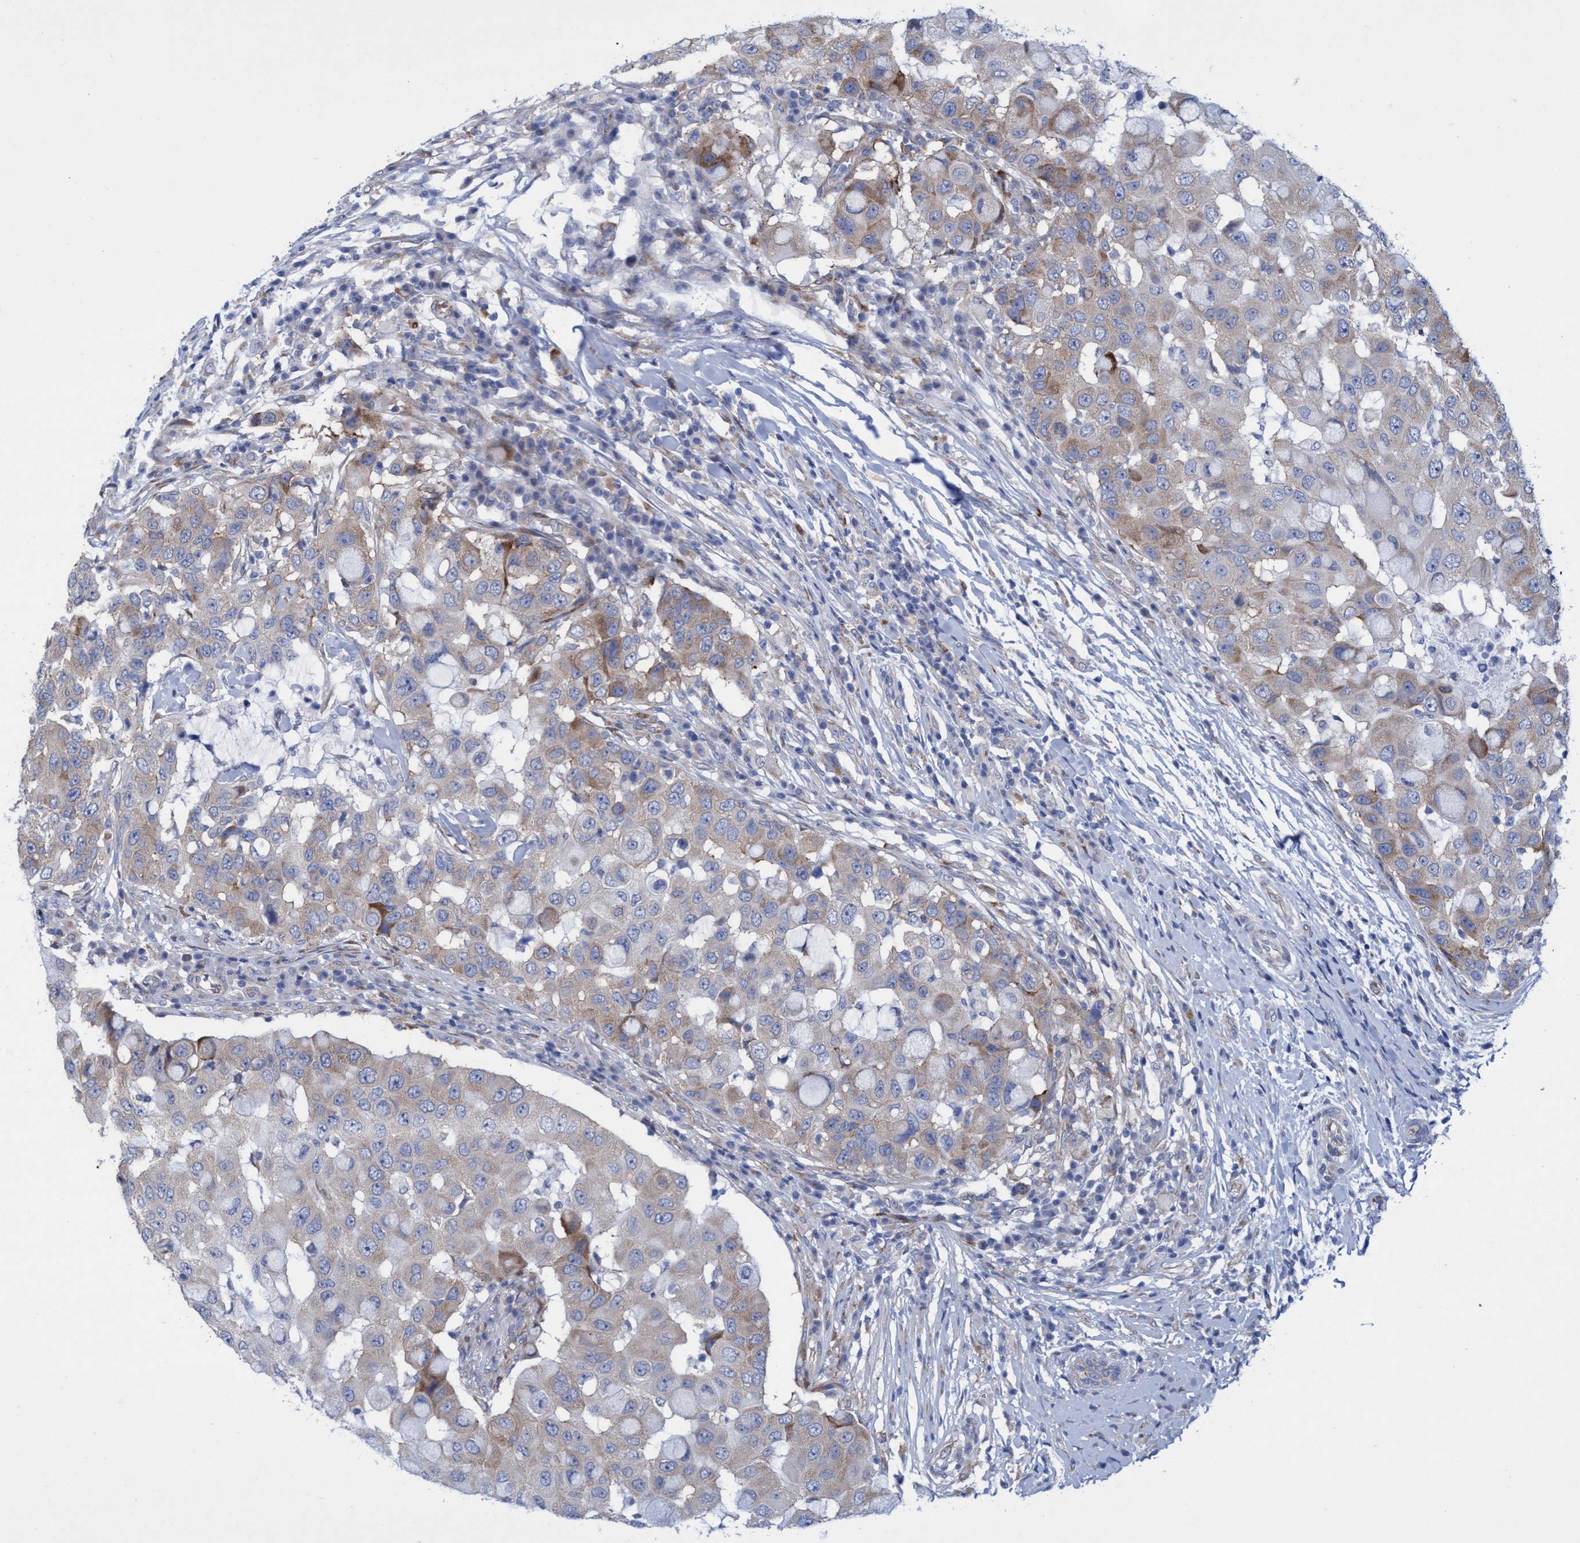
{"staining": {"intensity": "moderate", "quantity": "<25%", "location": "cytoplasmic/membranous"}, "tissue": "breast cancer", "cell_type": "Tumor cells", "image_type": "cancer", "snomed": [{"axis": "morphology", "description": "Duct carcinoma"}, {"axis": "topography", "description": "Breast"}], "caption": "A histopathology image of intraductal carcinoma (breast) stained for a protein demonstrates moderate cytoplasmic/membranous brown staining in tumor cells.", "gene": "R3HCC1", "patient": {"sex": "female", "age": 27}}